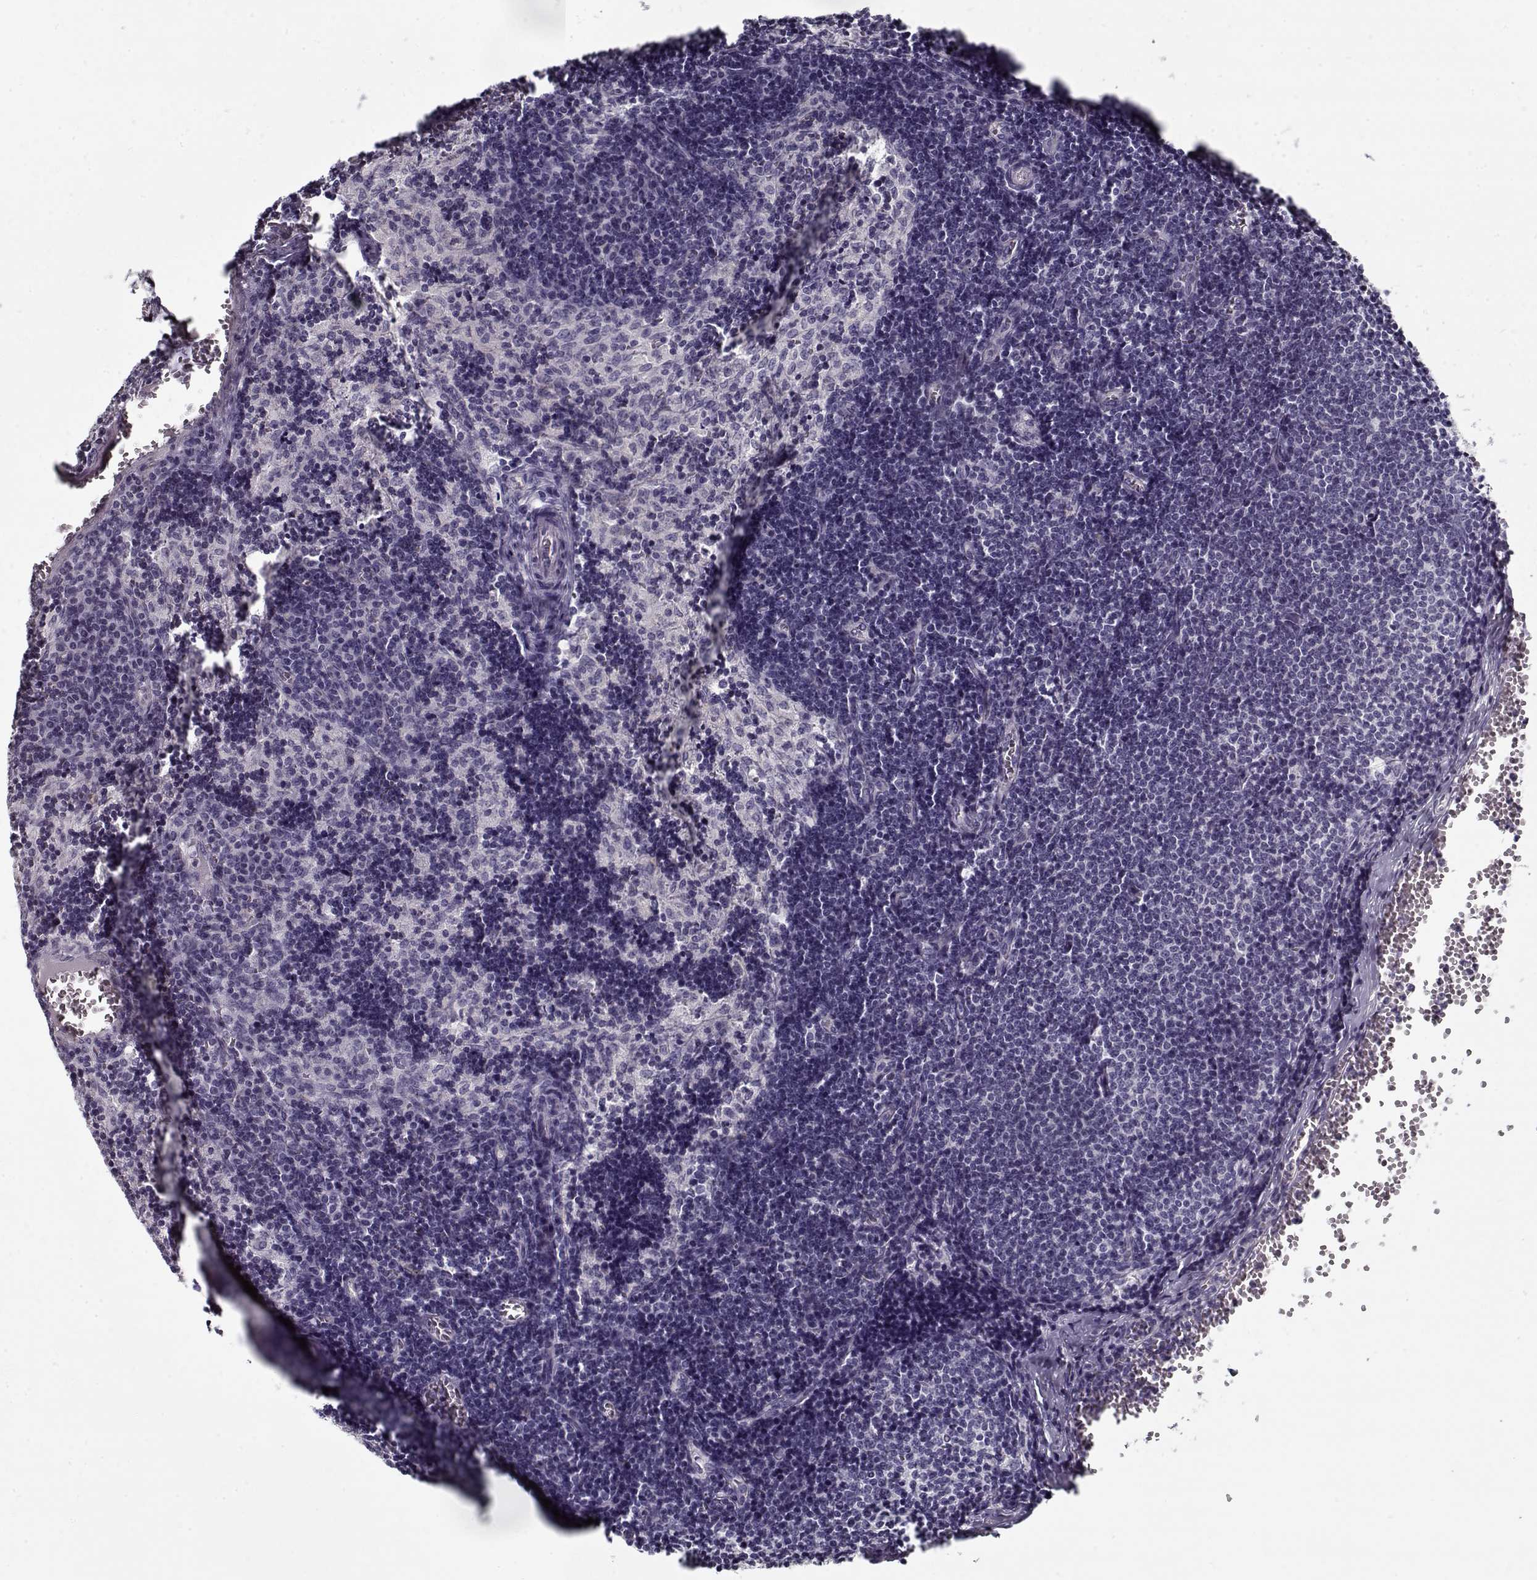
{"staining": {"intensity": "negative", "quantity": "none", "location": "none"}, "tissue": "lymph node", "cell_type": "Germinal center cells", "image_type": "normal", "snomed": [{"axis": "morphology", "description": "Normal tissue, NOS"}, {"axis": "topography", "description": "Lymph node"}], "caption": "High power microscopy image of an immunohistochemistry (IHC) image of normal lymph node, revealing no significant positivity in germinal center cells.", "gene": "CCDC136", "patient": {"sex": "female", "age": 50}}